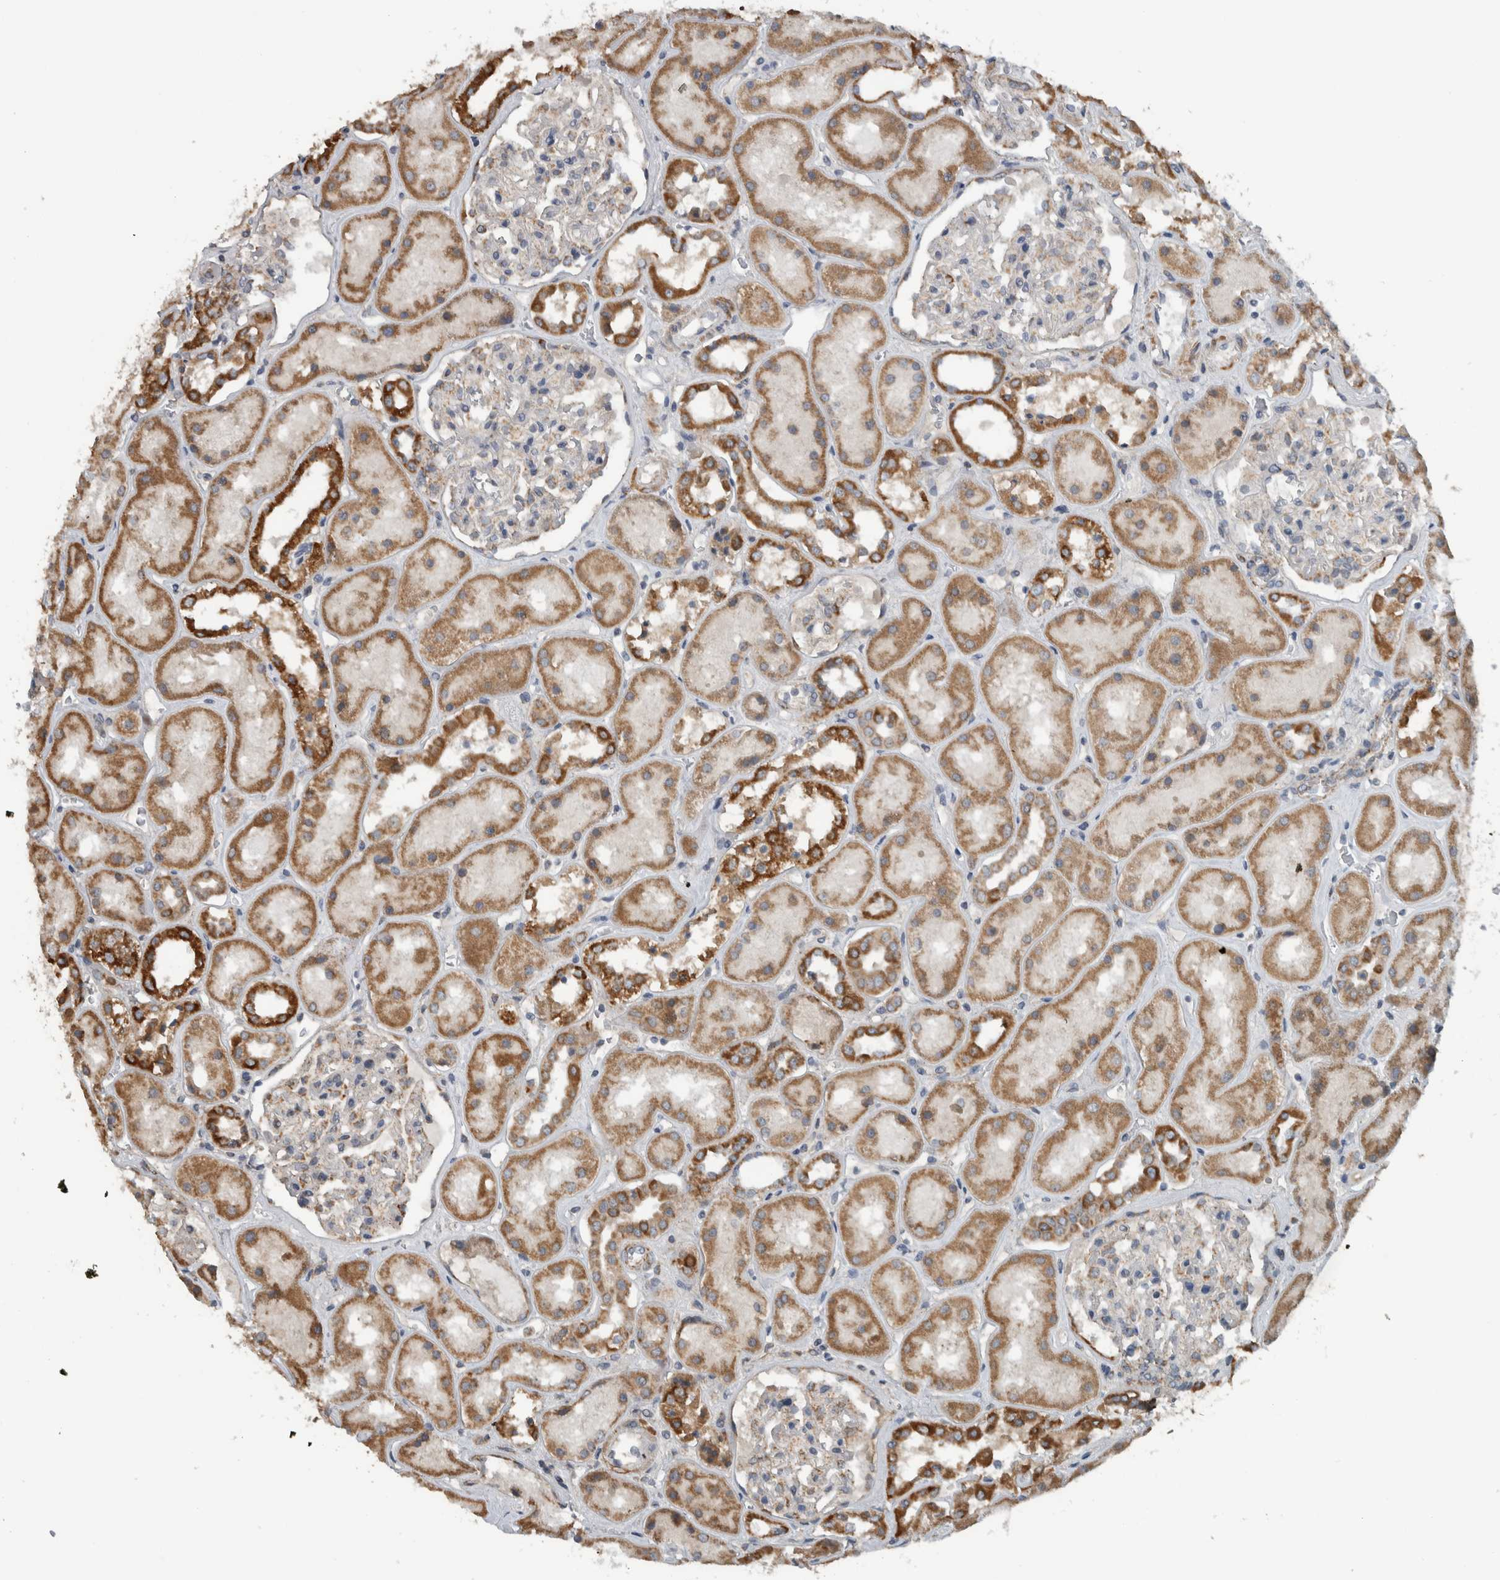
{"staining": {"intensity": "moderate", "quantity": "<25%", "location": "cytoplasmic/membranous"}, "tissue": "kidney", "cell_type": "Cells in glomeruli", "image_type": "normal", "snomed": [{"axis": "morphology", "description": "Normal tissue, NOS"}, {"axis": "topography", "description": "Kidney"}], "caption": "Kidney stained with immunohistochemistry (IHC) exhibits moderate cytoplasmic/membranous staining in about <25% of cells in glomeruli.", "gene": "ARMC1", "patient": {"sex": "male", "age": 70}}